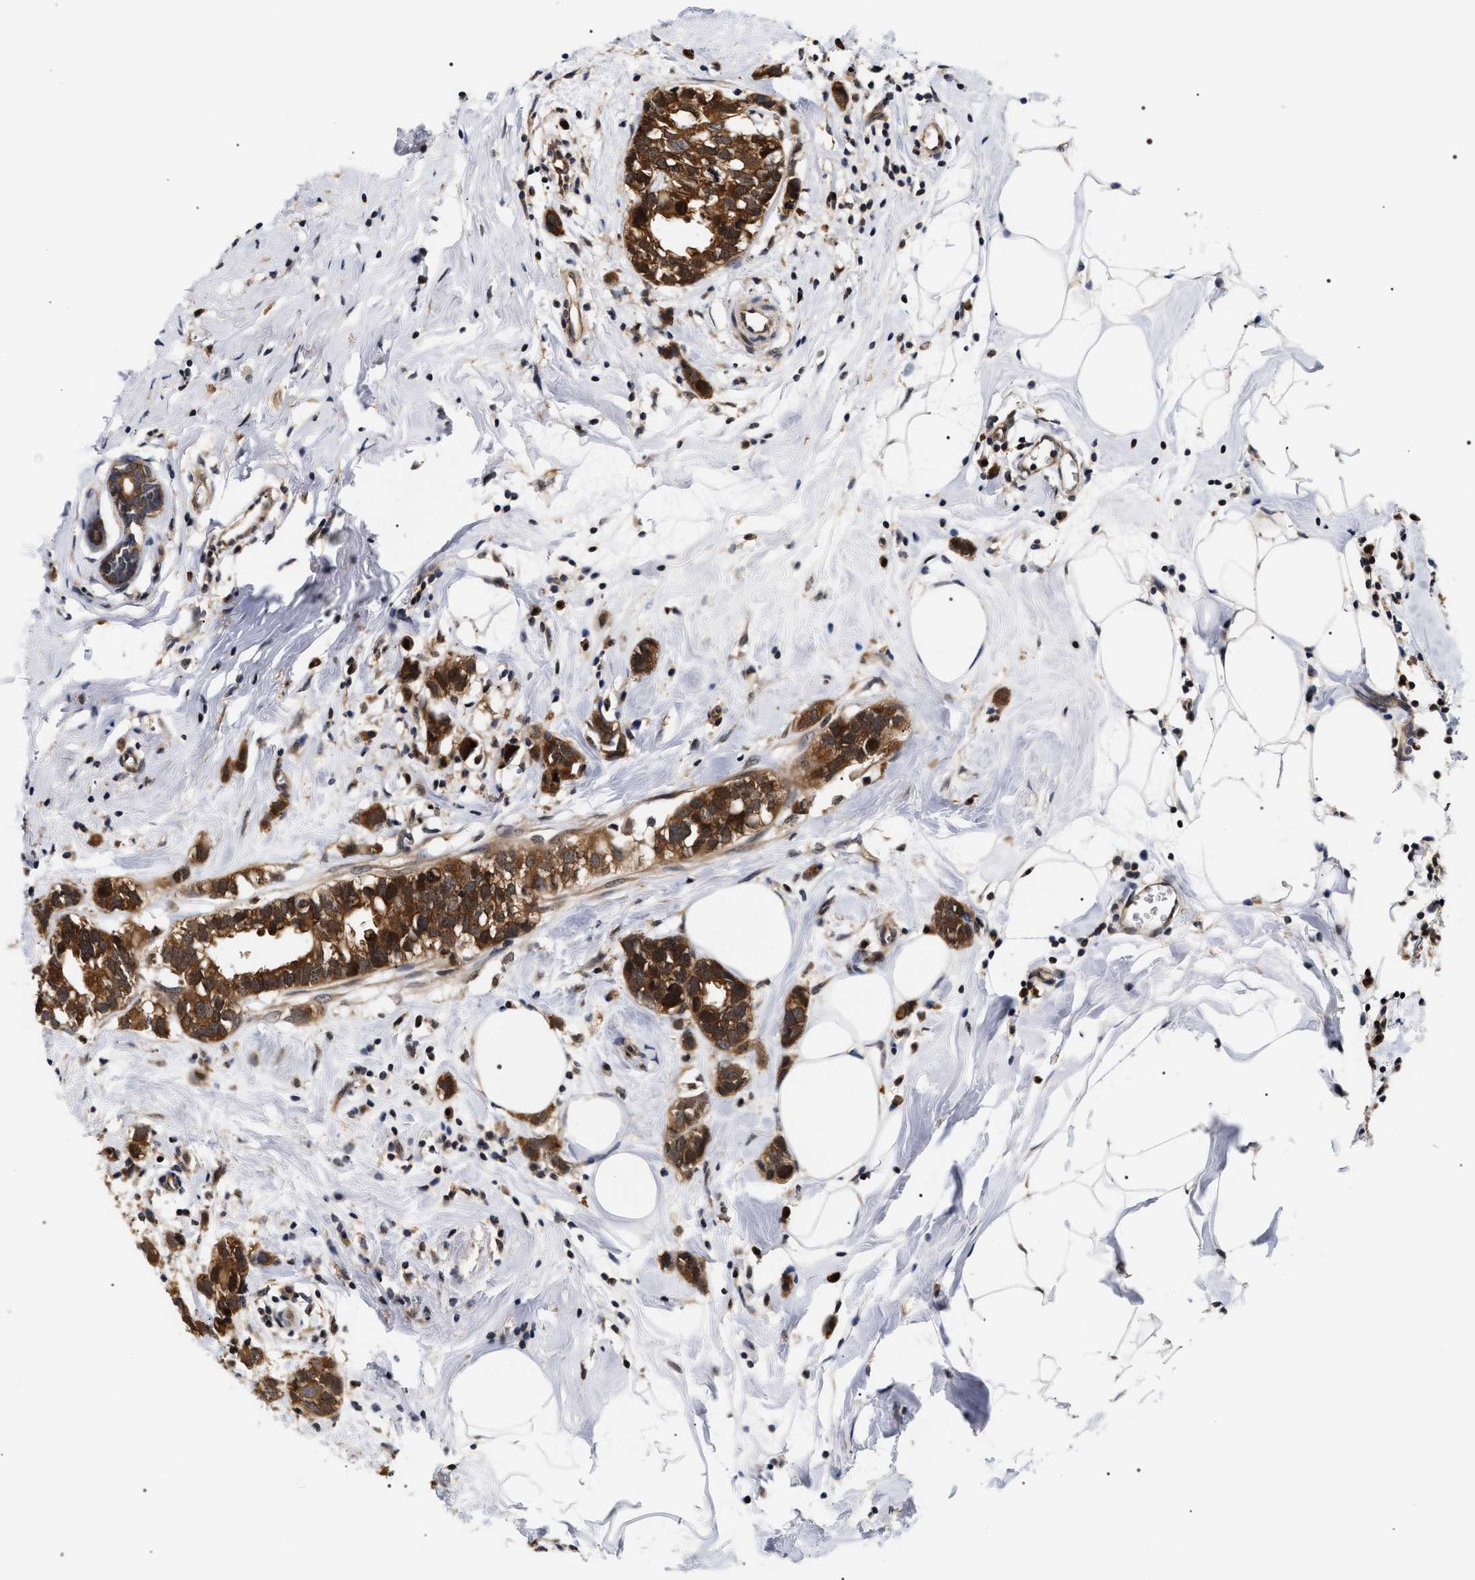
{"staining": {"intensity": "strong", "quantity": ">75%", "location": "cytoplasmic/membranous,nuclear"}, "tissue": "breast cancer", "cell_type": "Tumor cells", "image_type": "cancer", "snomed": [{"axis": "morphology", "description": "Normal tissue, NOS"}, {"axis": "morphology", "description": "Duct carcinoma"}, {"axis": "topography", "description": "Breast"}], "caption": "Breast invasive ductal carcinoma stained with a brown dye exhibits strong cytoplasmic/membranous and nuclear positive staining in approximately >75% of tumor cells.", "gene": "BAG6", "patient": {"sex": "female", "age": 50}}